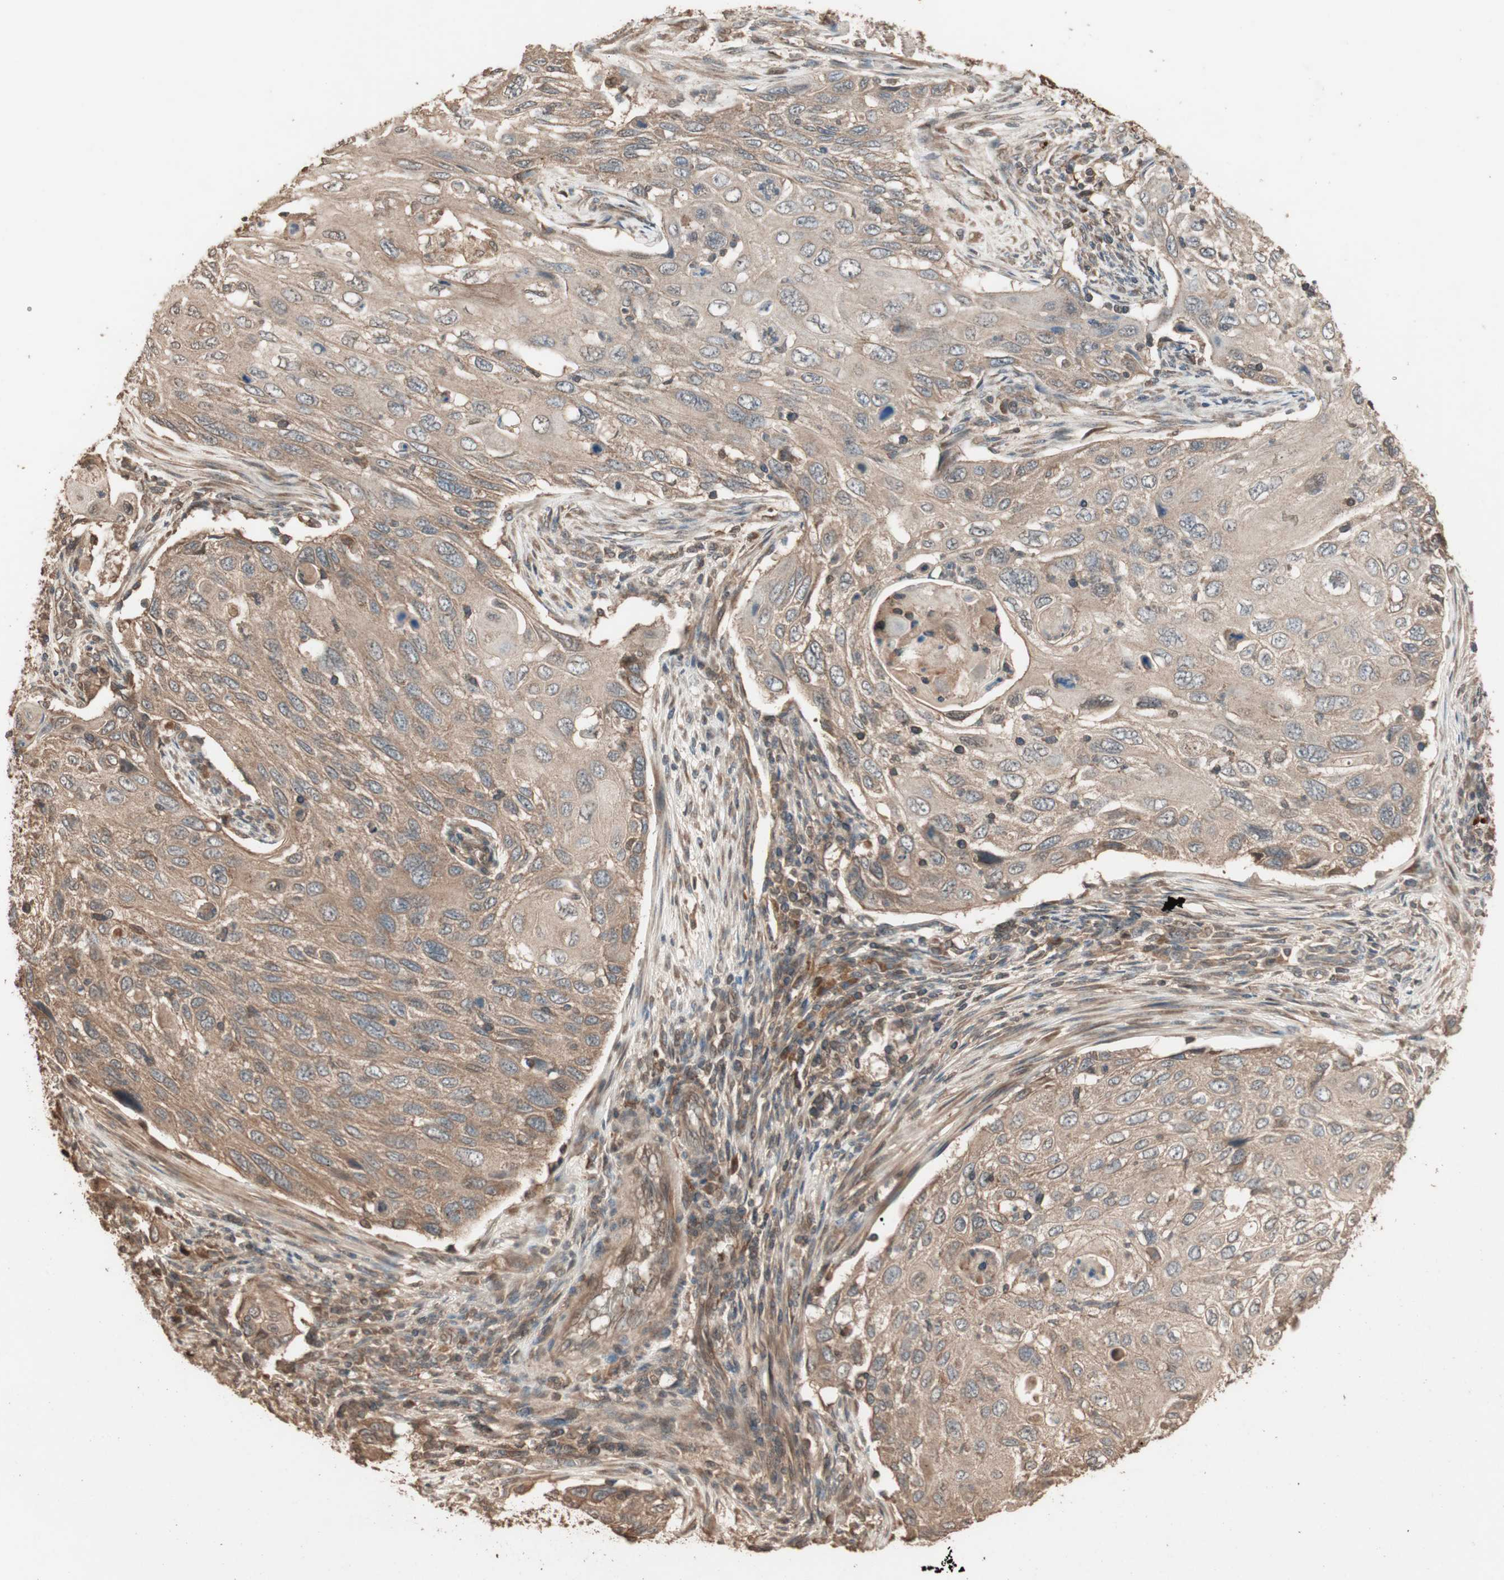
{"staining": {"intensity": "moderate", "quantity": ">75%", "location": "cytoplasmic/membranous"}, "tissue": "cervical cancer", "cell_type": "Tumor cells", "image_type": "cancer", "snomed": [{"axis": "morphology", "description": "Squamous cell carcinoma, NOS"}, {"axis": "topography", "description": "Cervix"}], "caption": "Protein expression analysis of cervical squamous cell carcinoma demonstrates moderate cytoplasmic/membranous staining in about >75% of tumor cells.", "gene": "USP20", "patient": {"sex": "female", "age": 70}}